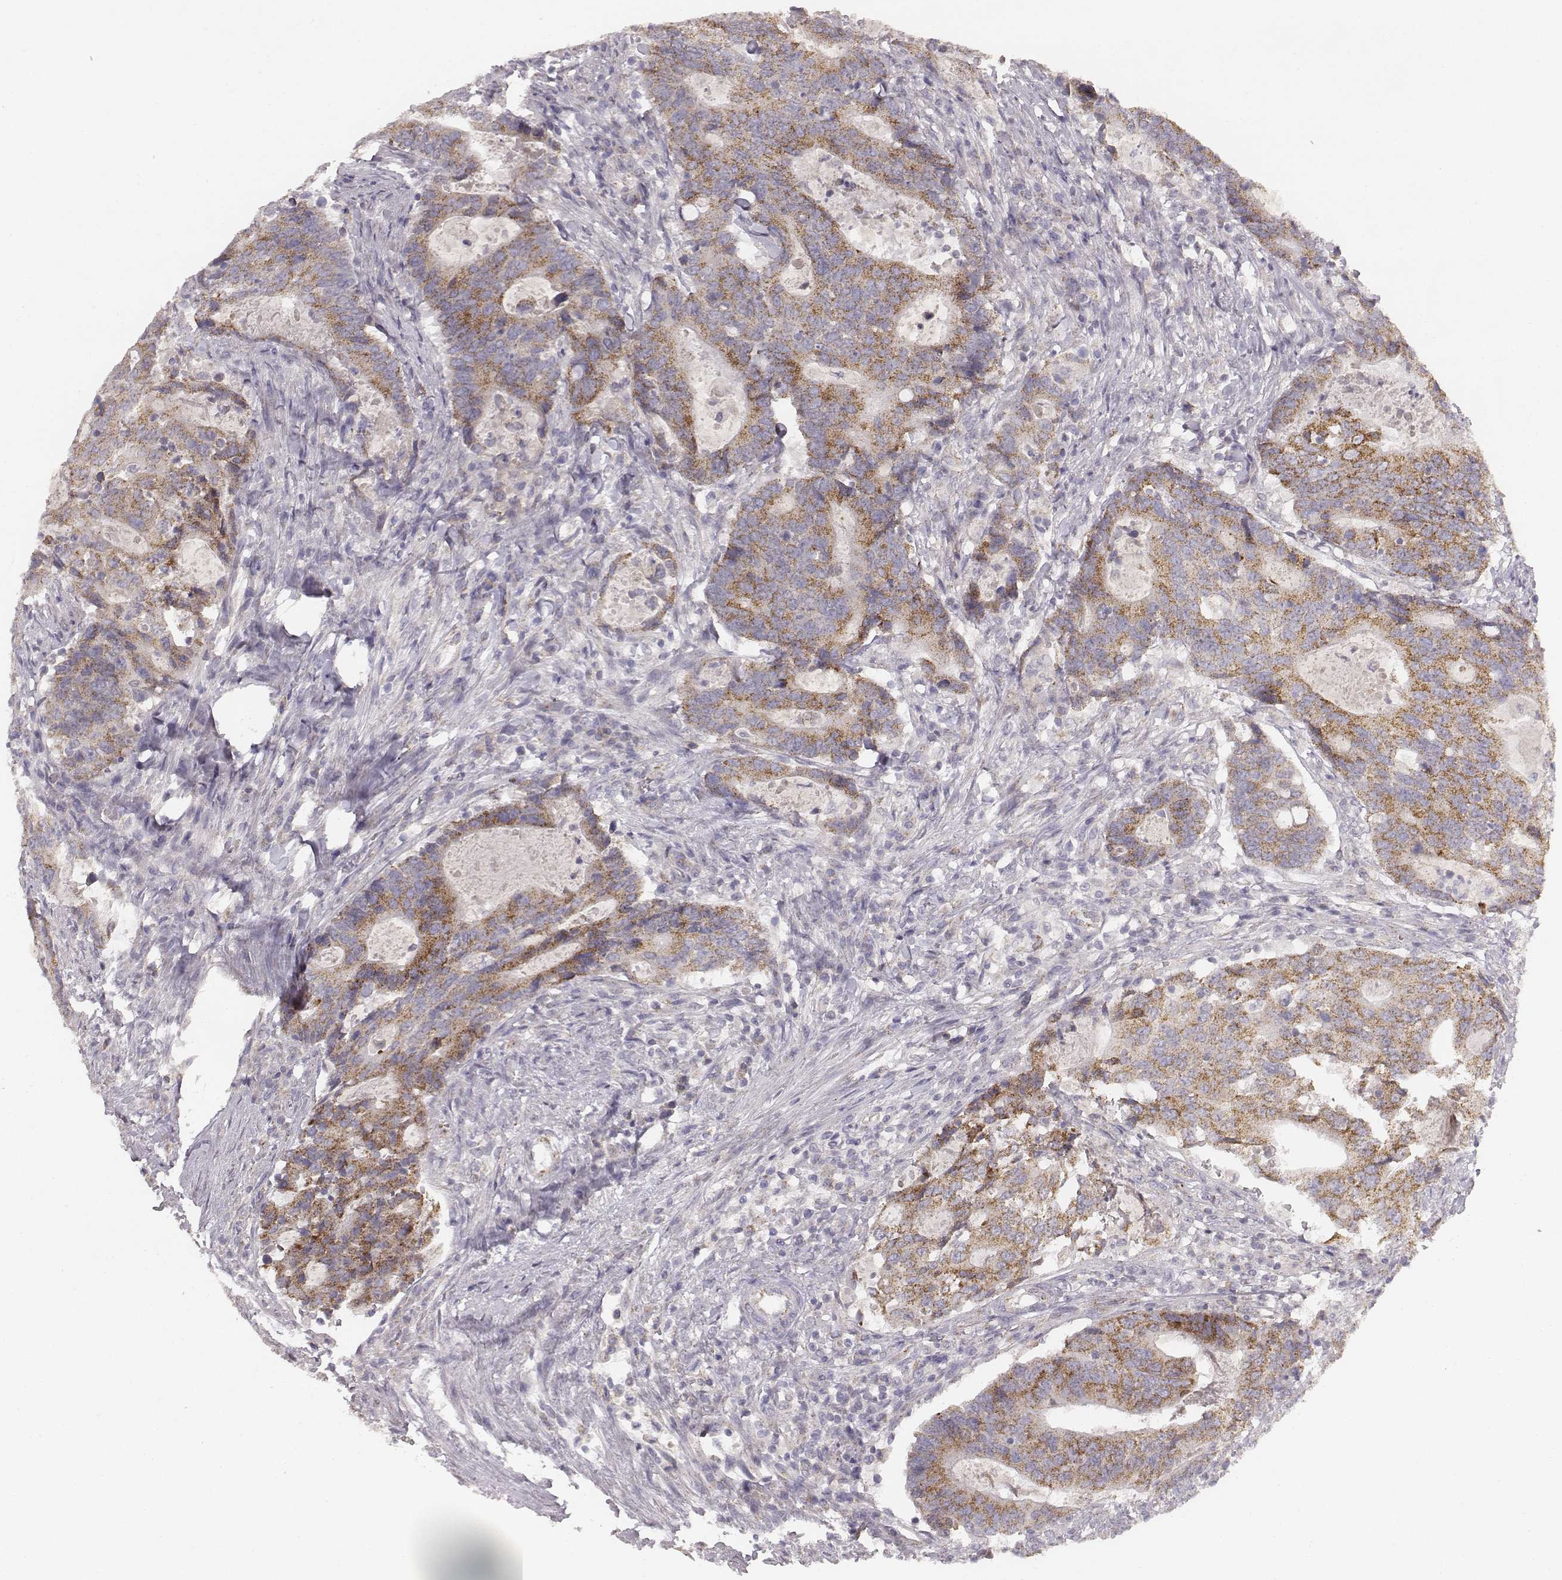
{"staining": {"intensity": "moderate", "quantity": ">75%", "location": "cytoplasmic/membranous"}, "tissue": "colorectal cancer", "cell_type": "Tumor cells", "image_type": "cancer", "snomed": [{"axis": "morphology", "description": "Adenocarcinoma, NOS"}, {"axis": "topography", "description": "Colon"}], "caption": "Human colorectal cancer (adenocarcinoma) stained for a protein (brown) demonstrates moderate cytoplasmic/membranous positive positivity in about >75% of tumor cells.", "gene": "ABCD3", "patient": {"sex": "male", "age": 67}}